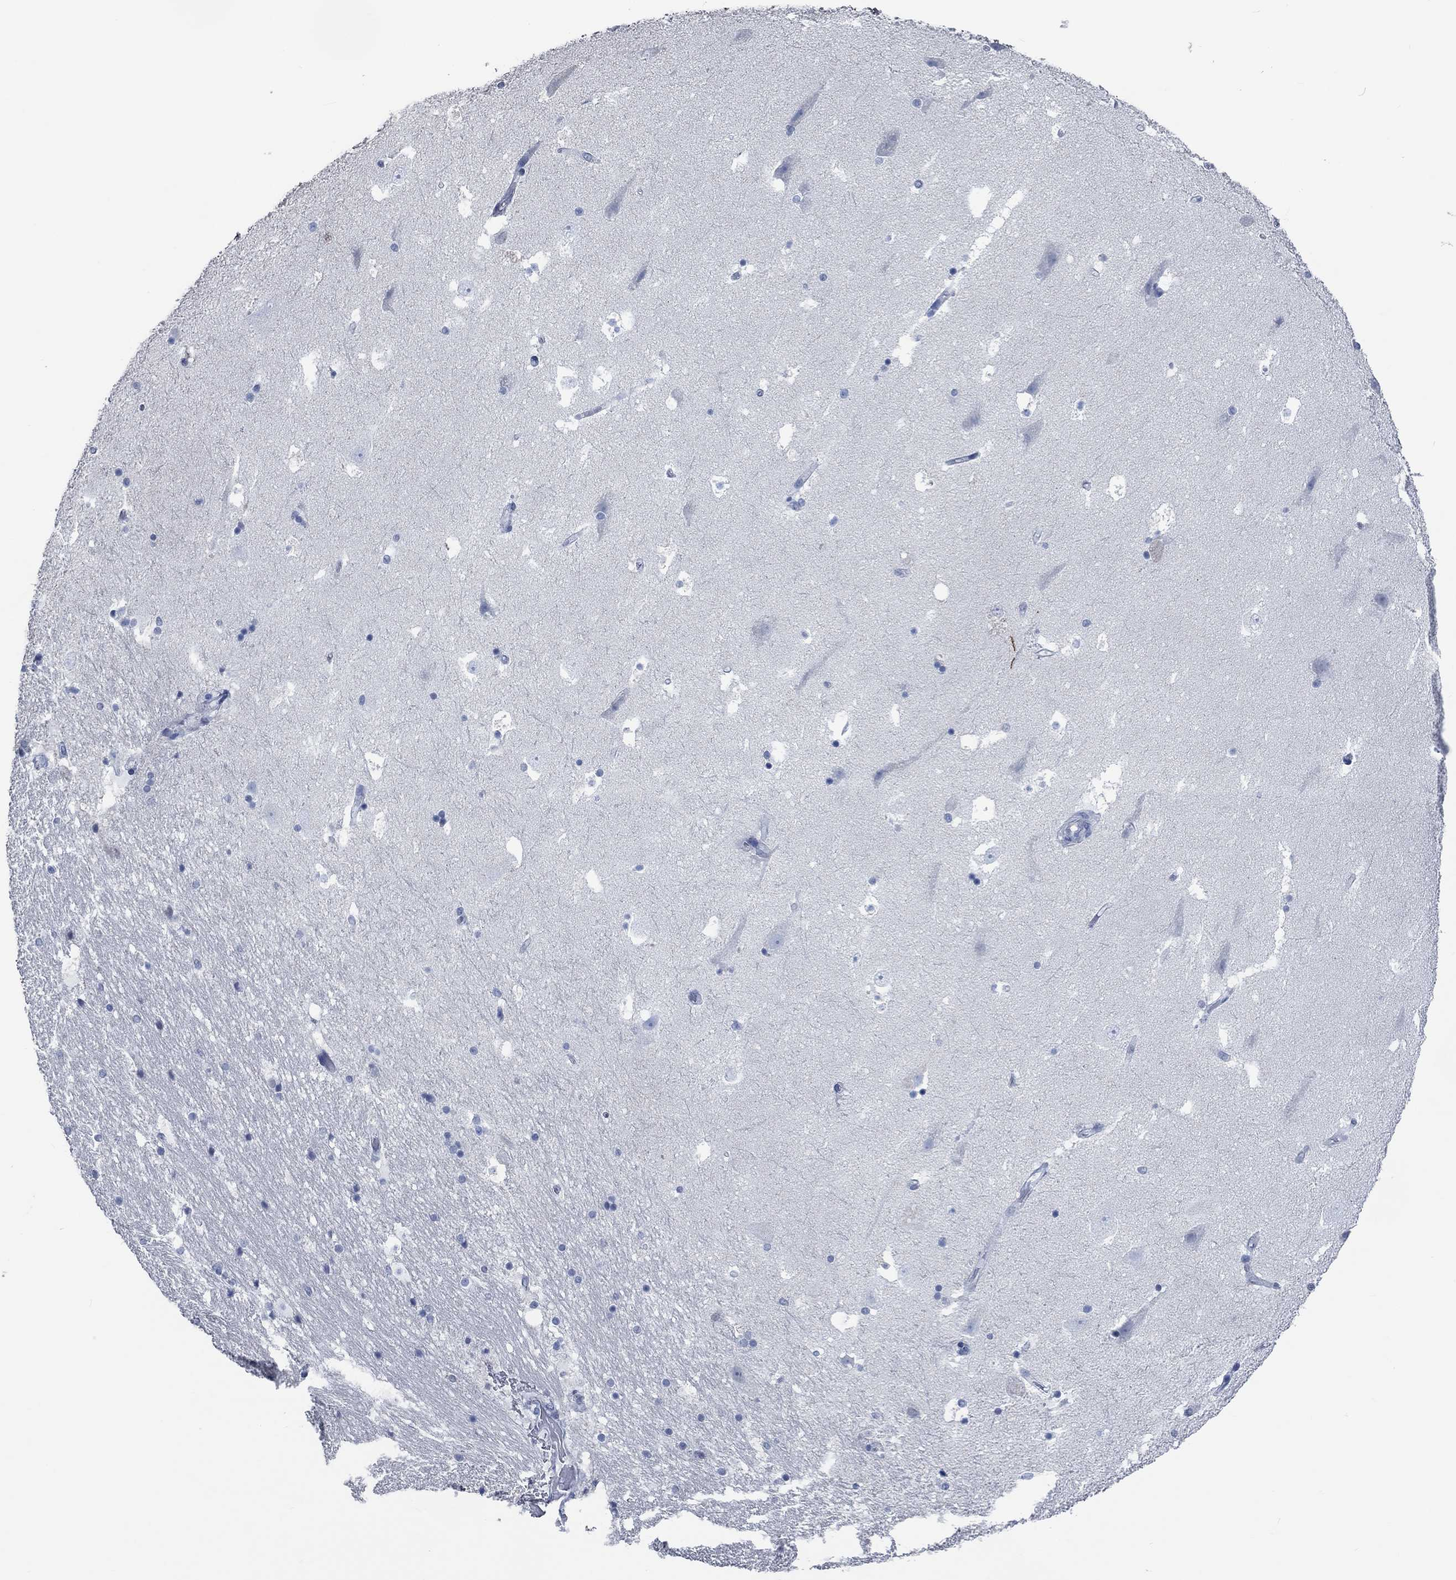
{"staining": {"intensity": "negative", "quantity": "none", "location": "none"}, "tissue": "hippocampus", "cell_type": "Glial cells", "image_type": "normal", "snomed": [{"axis": "morphology", "description": "Normal tissue, NOS"}, {"axis": "topography", "description": "Hippocampus"}], "caption": "IHC micrograph of benign human hippocampus stained for a protein (brown), which shows no staining in glial cells. The staining is performed using DAB (3,3'-diaminobenzidine) brown chromogen with nuclei counter-stained in using hematoxylin.", "gene": "OBSCN", "patient": {"sex": "male", "age": 51}}